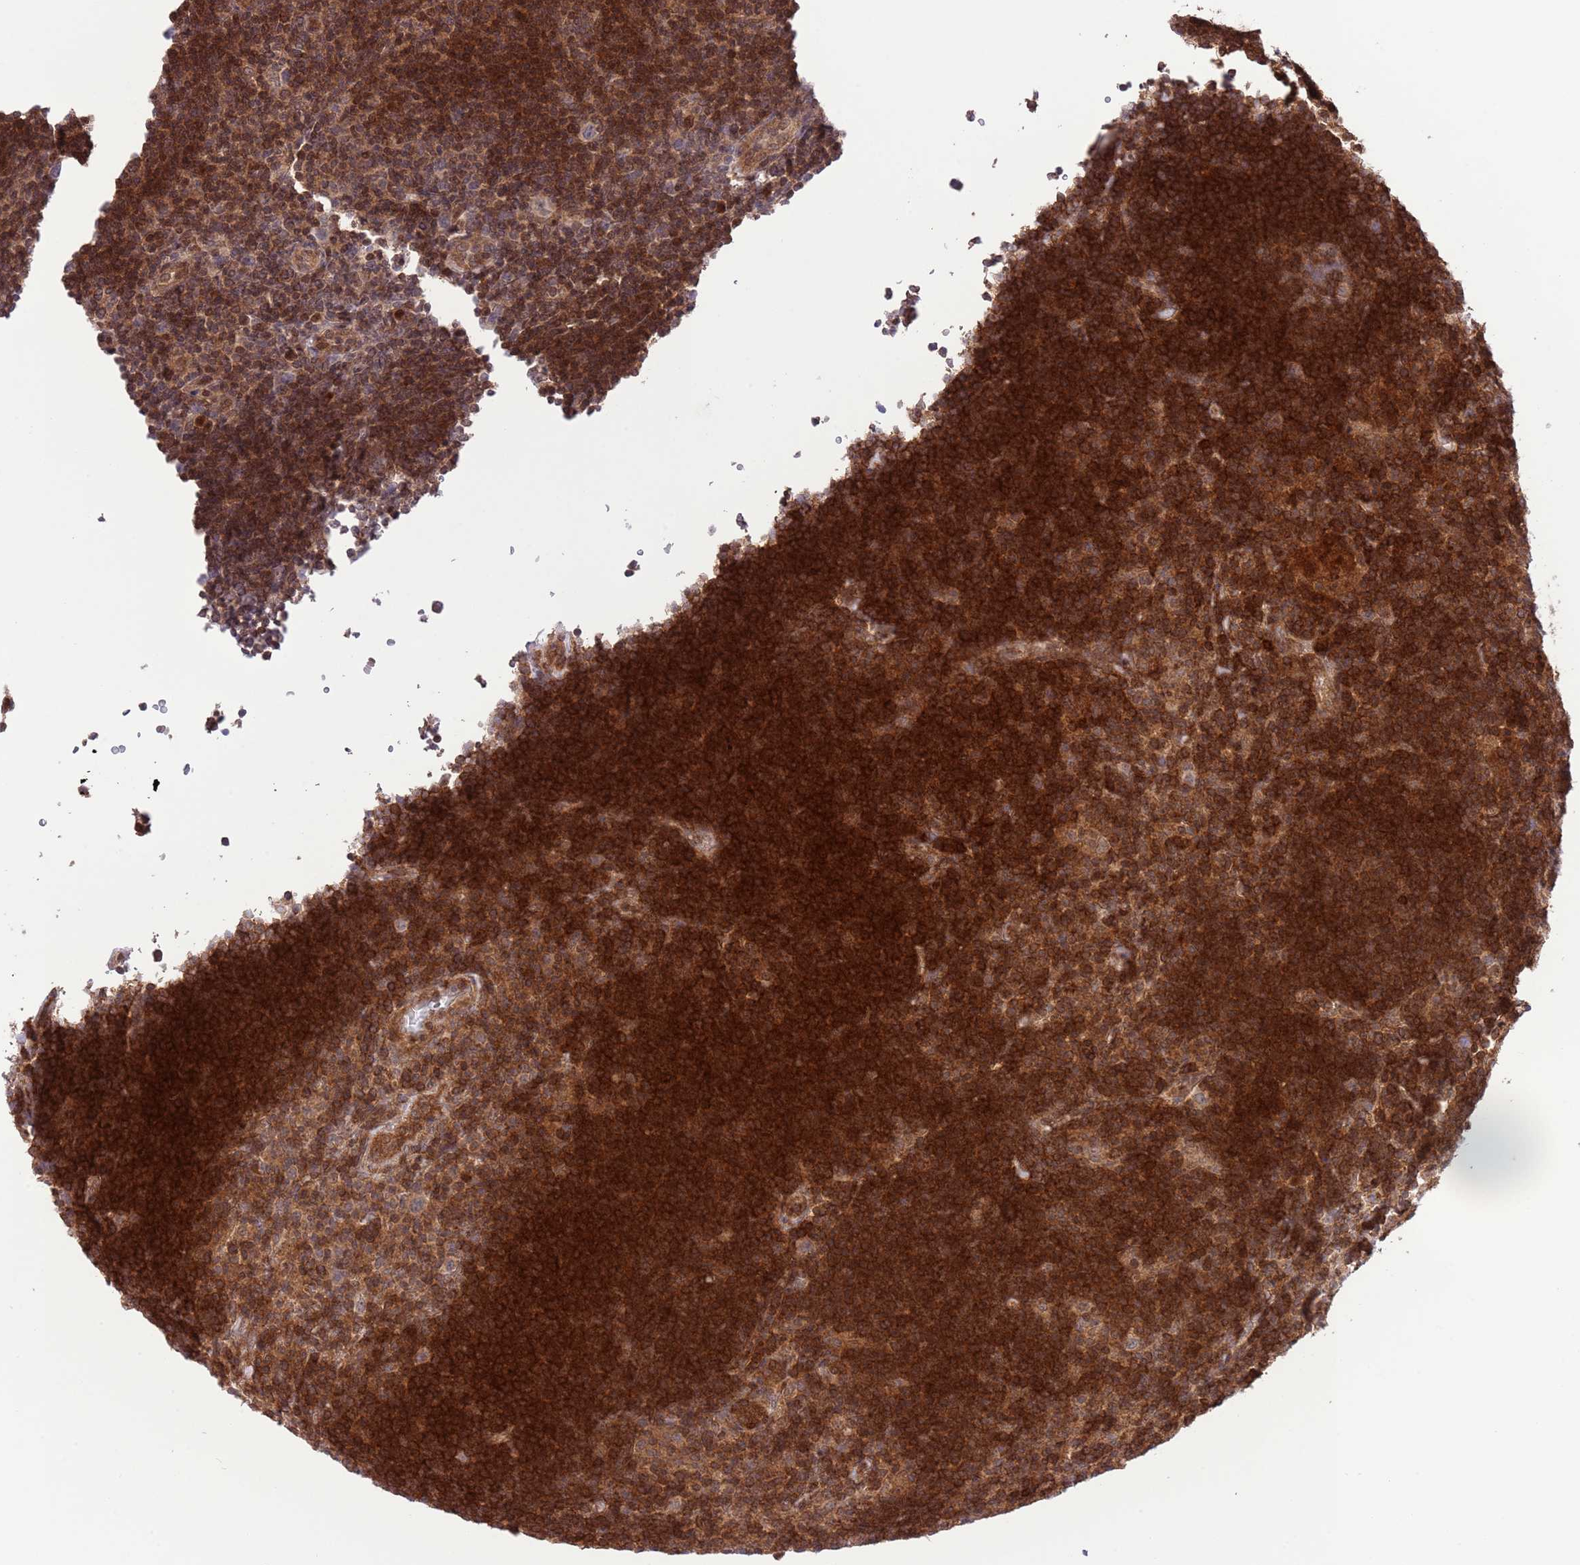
{"staining": {"intensity": "weak", "quantity": "<25%", "location": "cytoplasmic/membranous"}, "tissue": "lymphoma", "cell_type": "Tumor cells", "image_type": "cancer", "snomed": [{"axis": "morphology", "description": "Hodgkin's disease, NOS"}, {"axis": "topography", "description": "Lymph node"}], "caption": "Image shows no protein expression in tumor cells of Hodgkin's disease tissue.", "gene": "HDHD2", "patient": {"sex": "female", "age": 57}}